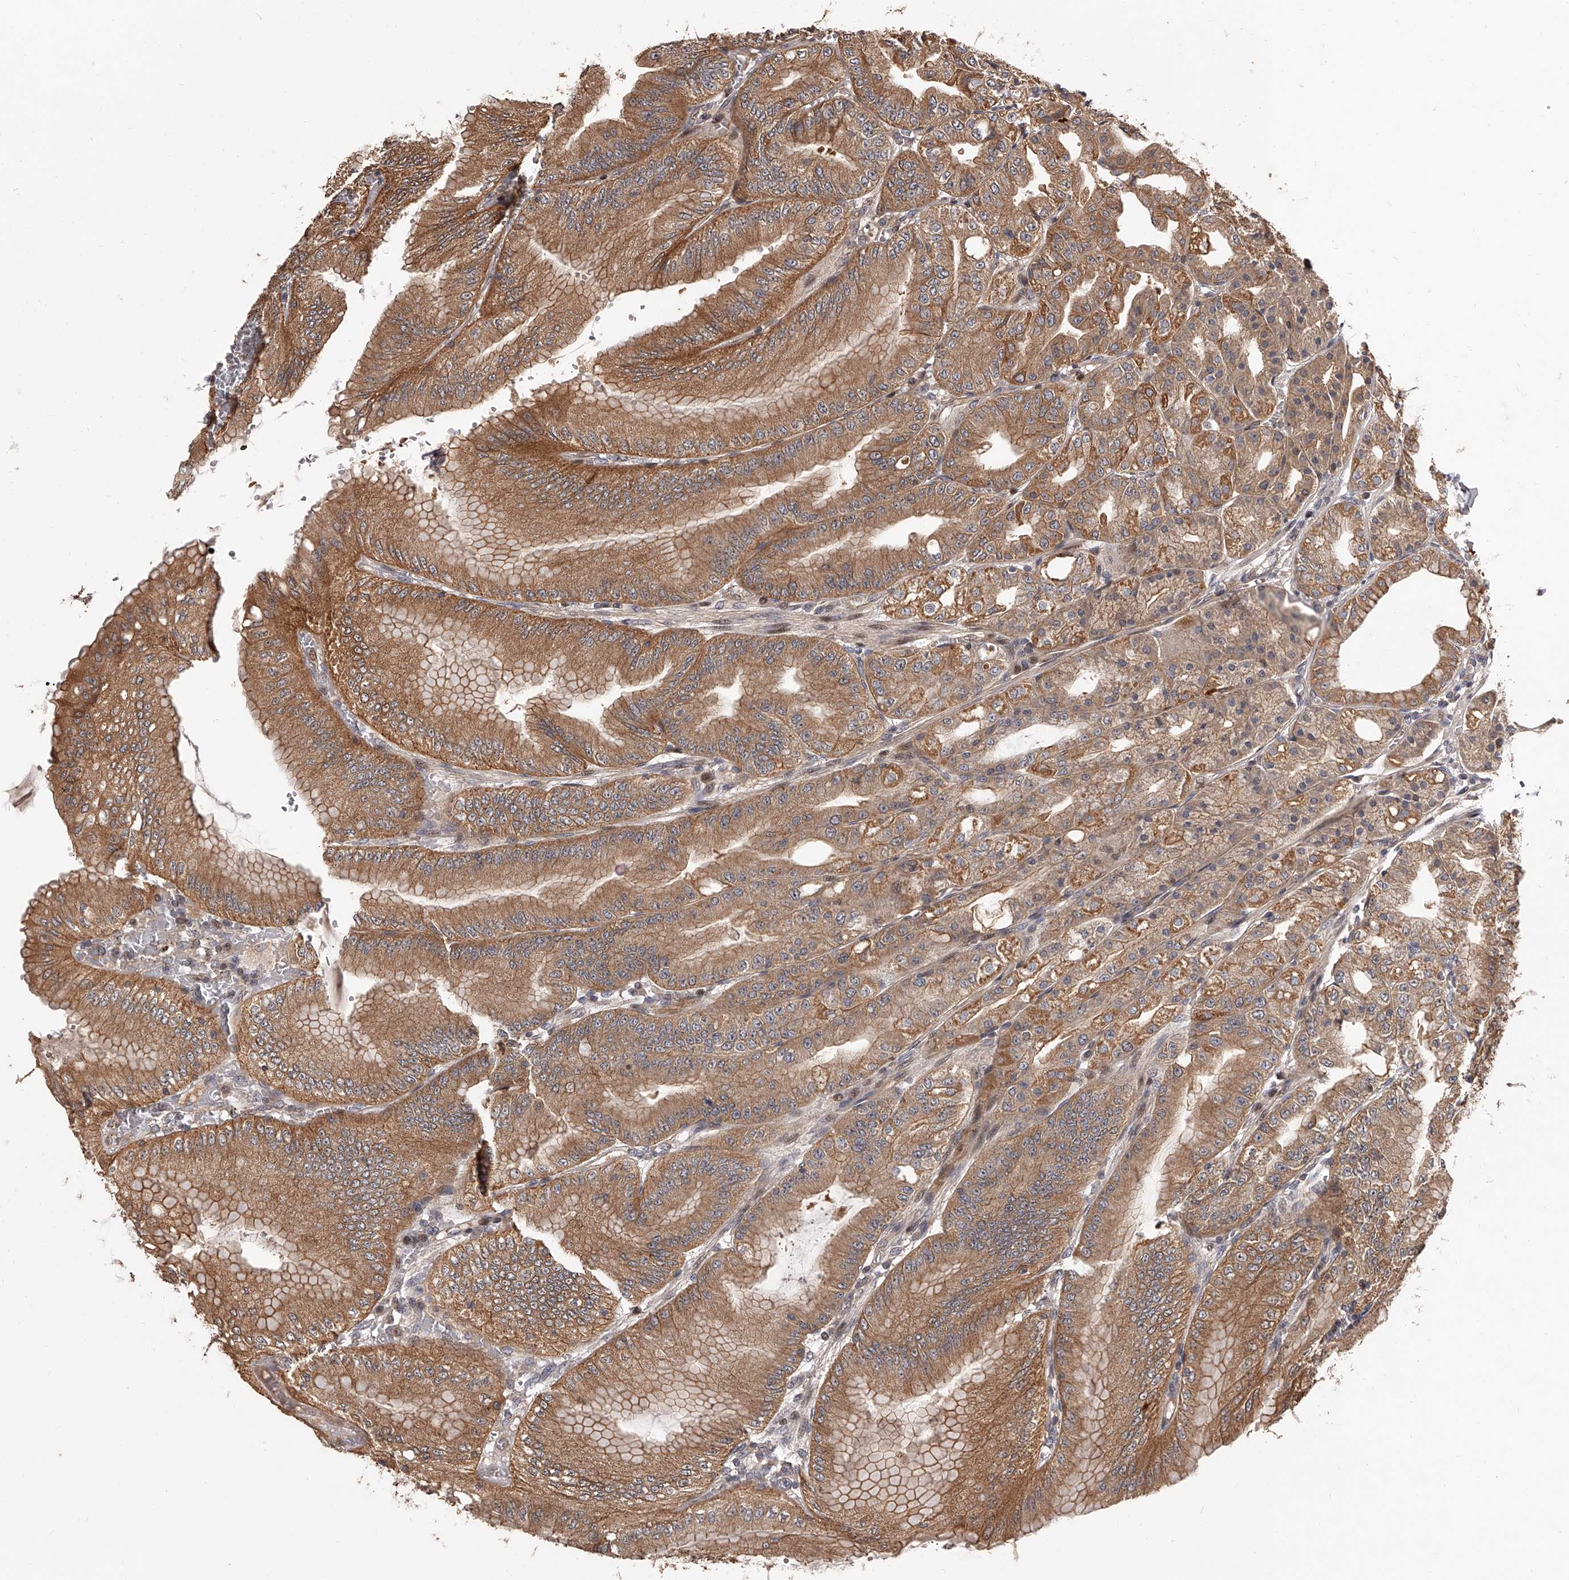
{"staining": {"intensity": "moderate", "quantity": ">75%", "location": "cytoplasmic/membranous"}, "tissue": "stomach", "cell_type": "Glandular cells", "image_type": "normal", "snomed": [{"axis": "morphology", "description": "Normal tissue, NOS"}, {"axis": "topography", "description": "Stomach, lower"}], "caption": "Stomach stained with DAB (3,3'-diaminobenzidine) IHC demonstrates medium levels of moderate cytoplasmic/membranous positivity in approximately >75% of glandular cells. (DAB (3,3'-diaminobenzidine) = brown stain, brightfield microscopy at high magnification).", "gene": "PFDN2", "patient": {"sex": "male", "age": 71}}